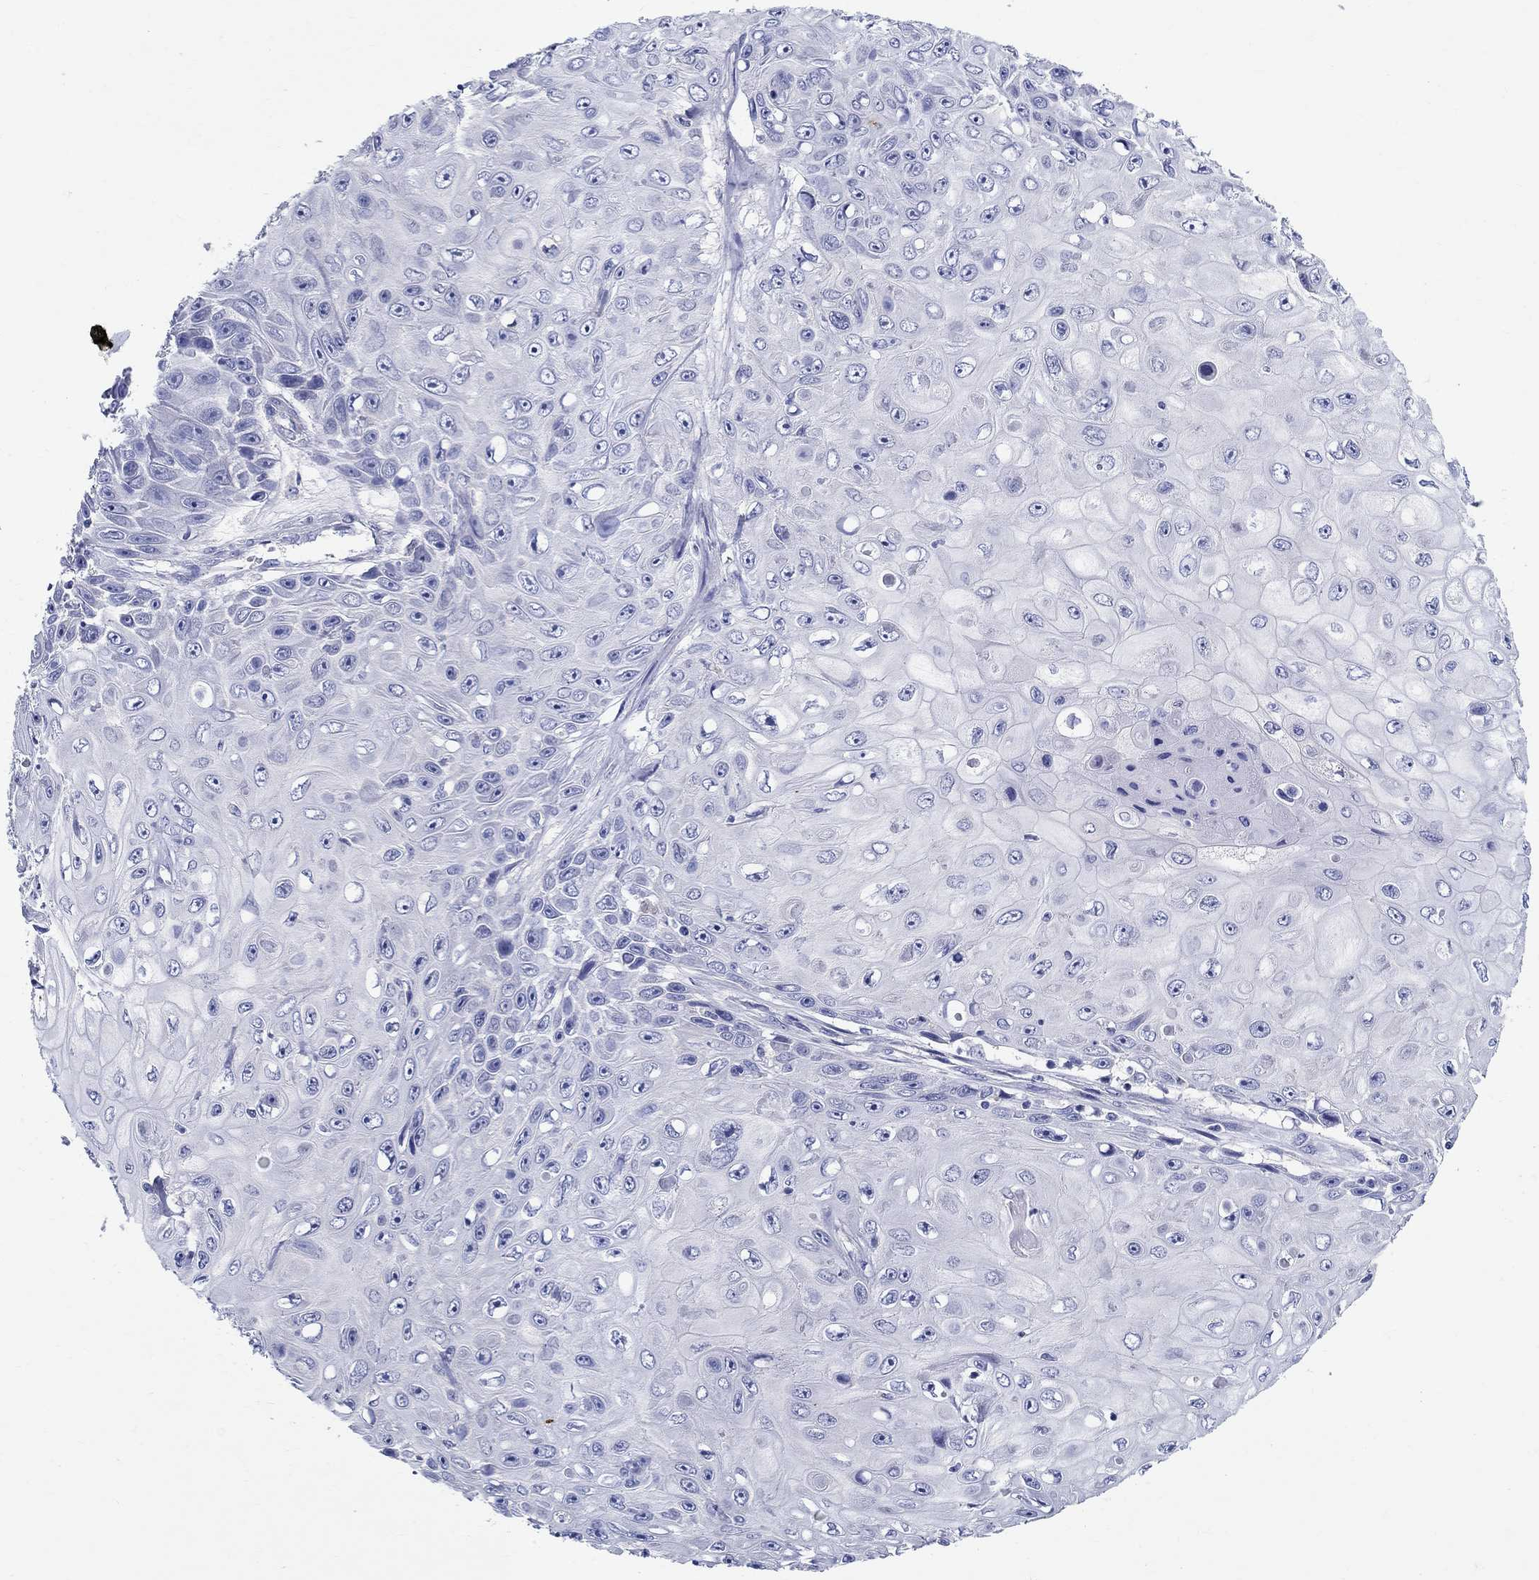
{"staining": {"intensity": "negative", "quantity": "none", "location": "none"}, "tissue": "skin cancer", "cell_type": "Tumor cells", "image_type": "cancer", "snomed": [{"axis": "morphology", "description": "Squamous cell carcinoma, NOS"}, {"axis": "topography", "description": "Skin"}], "caption": "Image shows no protein positivity in tumor cells of skin squamous cell carcinoma tissue.", "gene": "CRYGD", "patient": {"sex": "male", "age": 82}}